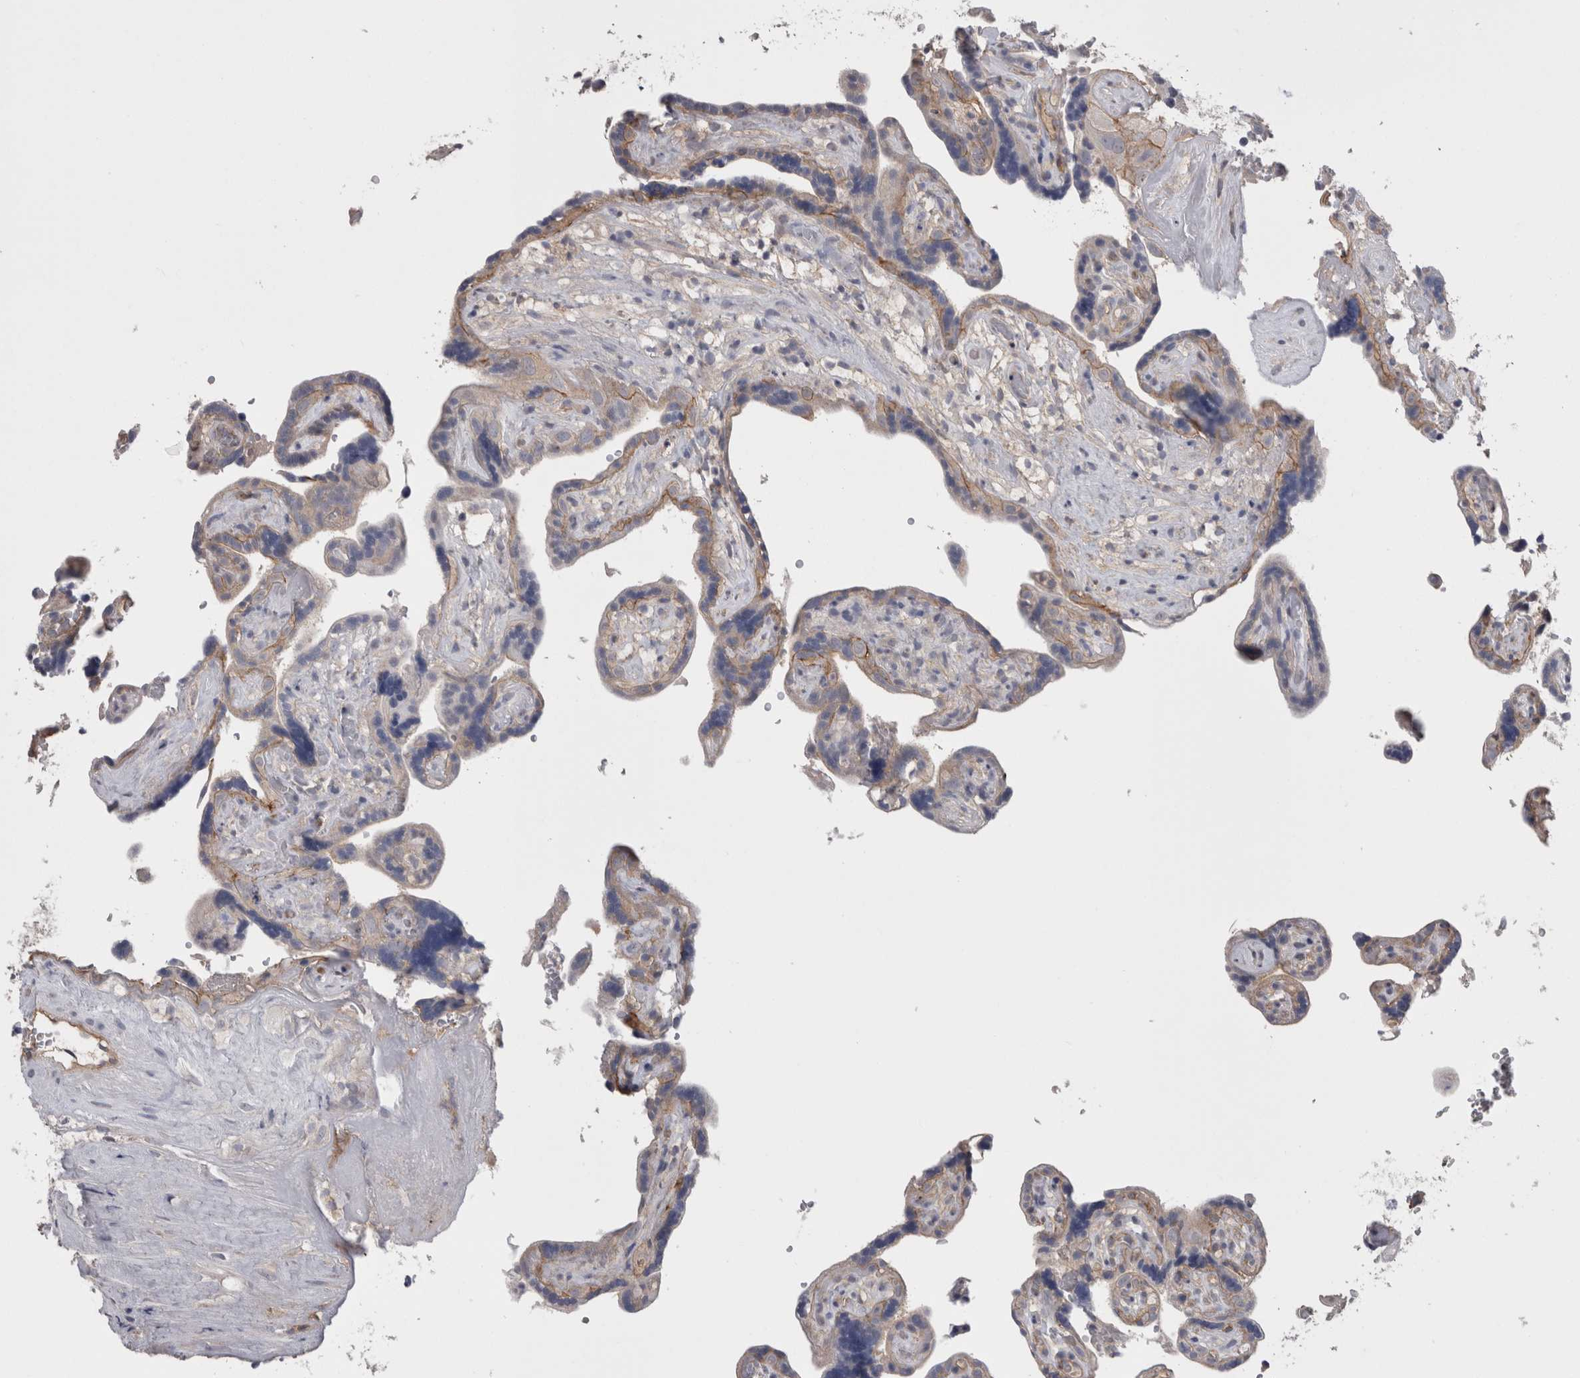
{"staining": {"intensity": "moderate", "quantity": "25%-75%", "location": "cytoplasmic/membranous"}, "tissue": "placenta", "cell_type": "Decidual cells", "image_type": "normal", "snomed": [{"axis": "morphology", "description": "Normal tissue, NOS"}, {"axis": "topography", "description": "Placenta"}], "caption": "Immunohistochemistry (IHC) staining of benign placenta, which shows medium levels of moderate cytoplasmic/membranous expression in approximately 25%-75% of decidual cells indicating moderate cytoplasmic/membranous protein positivity. The staining was performed using DAB (brown) for protein detection and nuclei were counterstained in hematoxylin (blue).", "gene": "NECTIN2", "patient": {"sex": "female", "age": 30}}